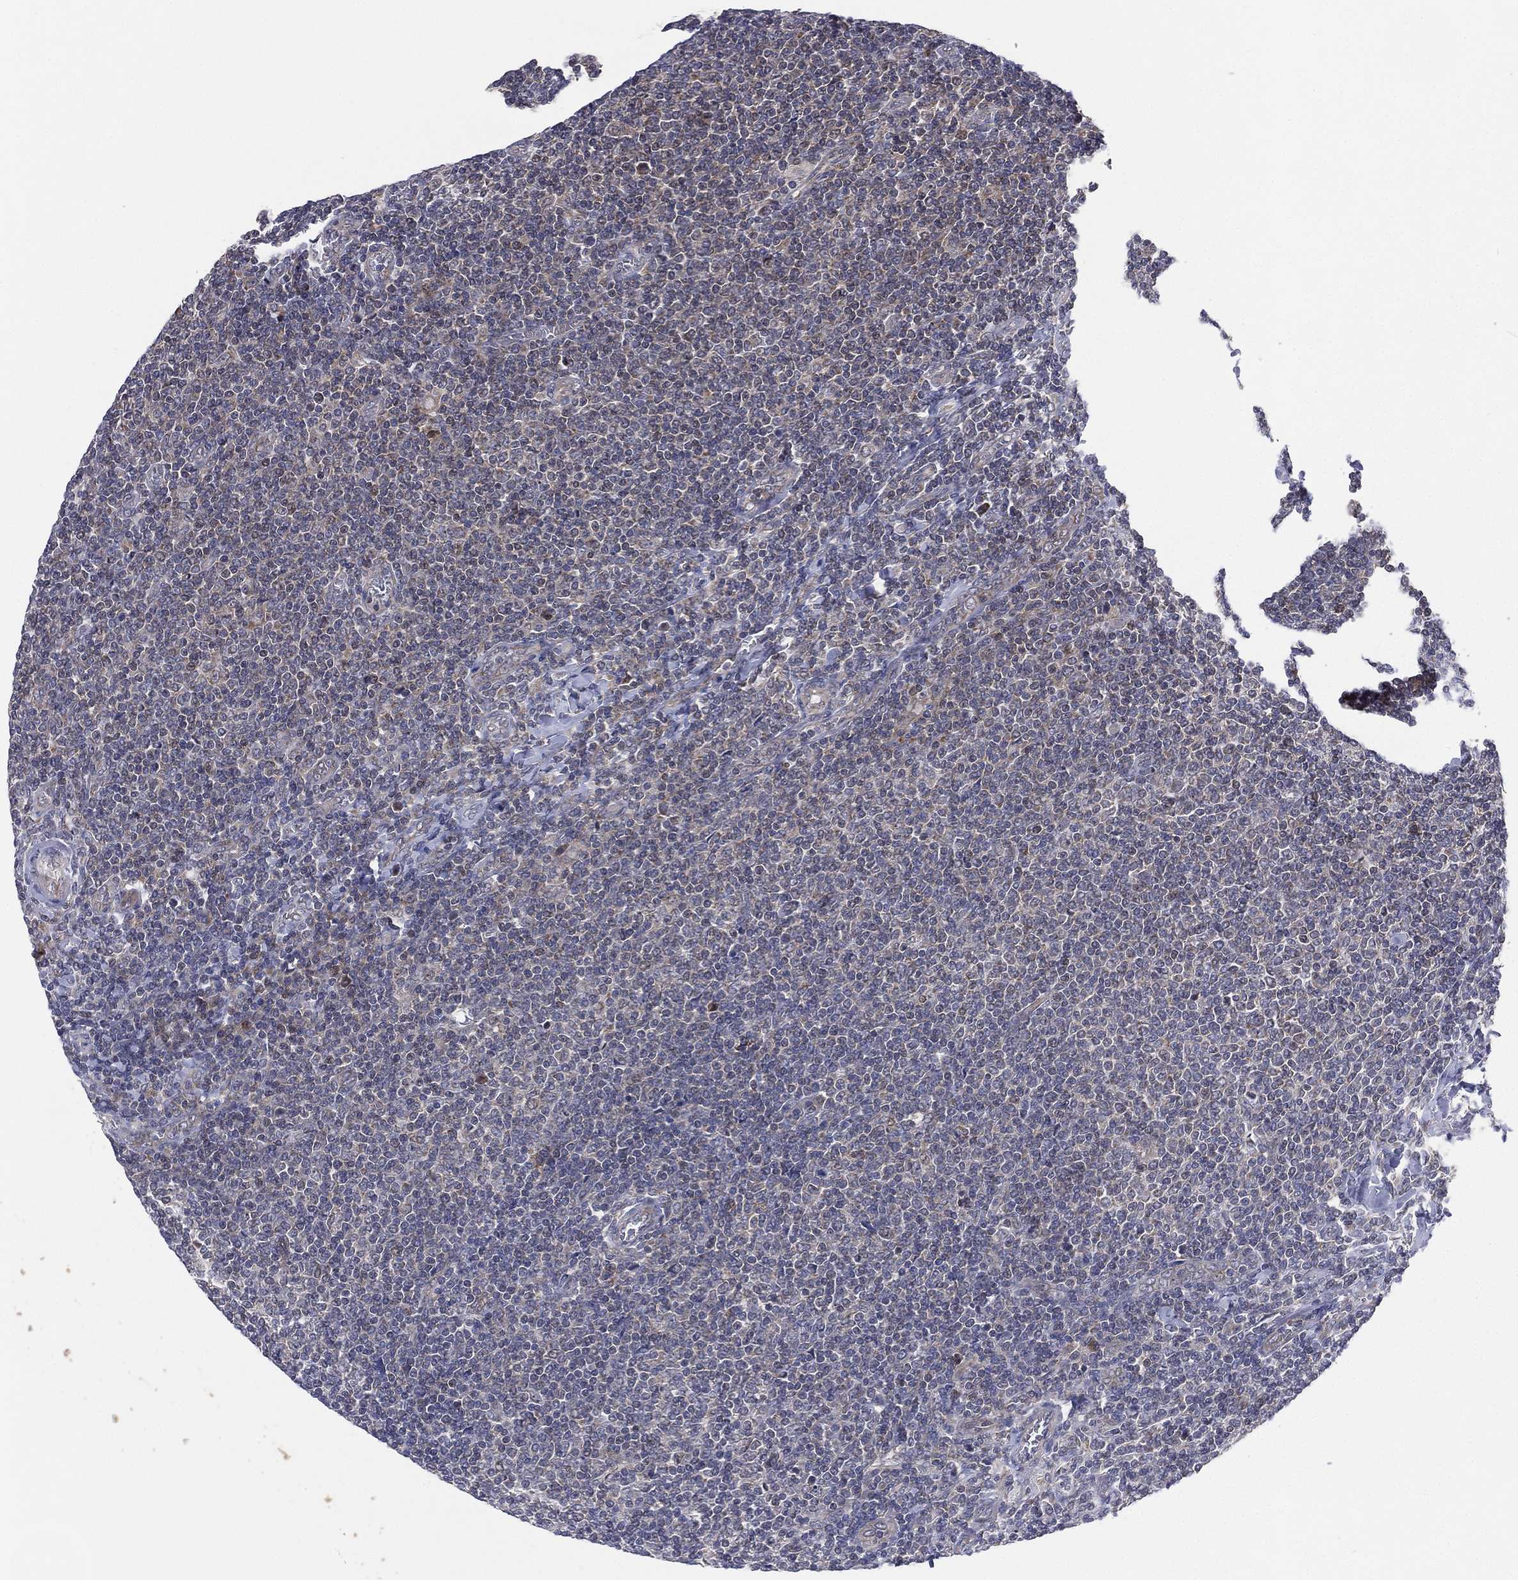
{"staining": {"intensity": "negative", "quantity": "none", "location": "none"}, "tissue": "lymphoma", "cell_type": "Tumor cells", "image_type": "cancer", "snomed": [{"axis": "morphology", "description": "Malignant lymphoma, non-Hodgkin's type, Low grade"}, {"axis": "topography", "description": "Lymph node"}], "caption": "An image of human lymphoma is negative for staining in tumor cells.", "gene": "KAT14", "patient": {"sex": "male", "age": 52}}